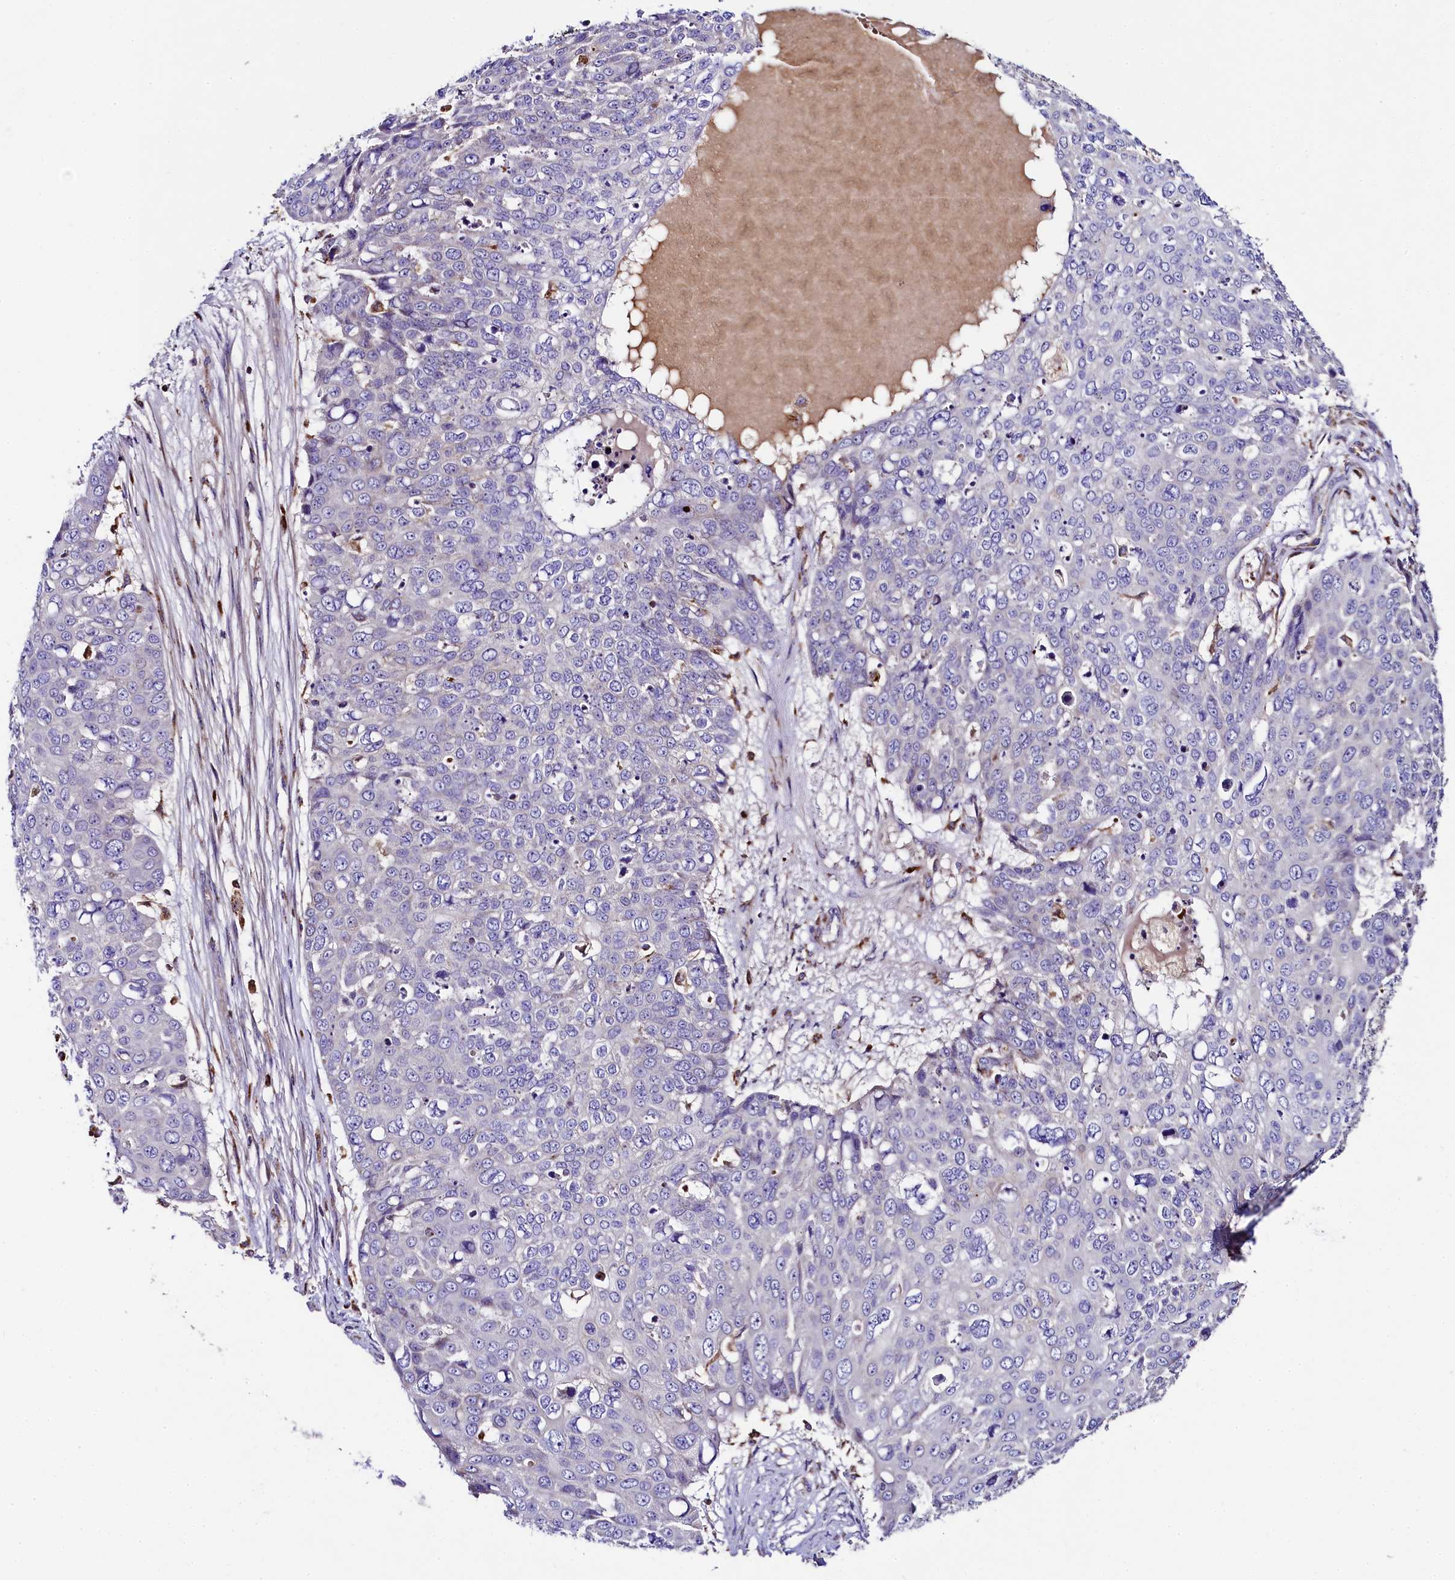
{"staining": {"intensity": "negative", "quantity": "none", "location": "none"}, "tissue": "skin cancer", "cell_type": "Tumor cells", "image_type": "cancer", "snomed": [{"axis": "morphology", "description": "Squamous cell carcinoma, NOS"}, {"axis": "topography", "description": "Skin"}], "caption": "Immunohistochemistry of skin squamous cell carcinoma reveals no positivity in tumor cells.", "gene": "CLYBL", "patient": {"sex": "male", "age": 71}}